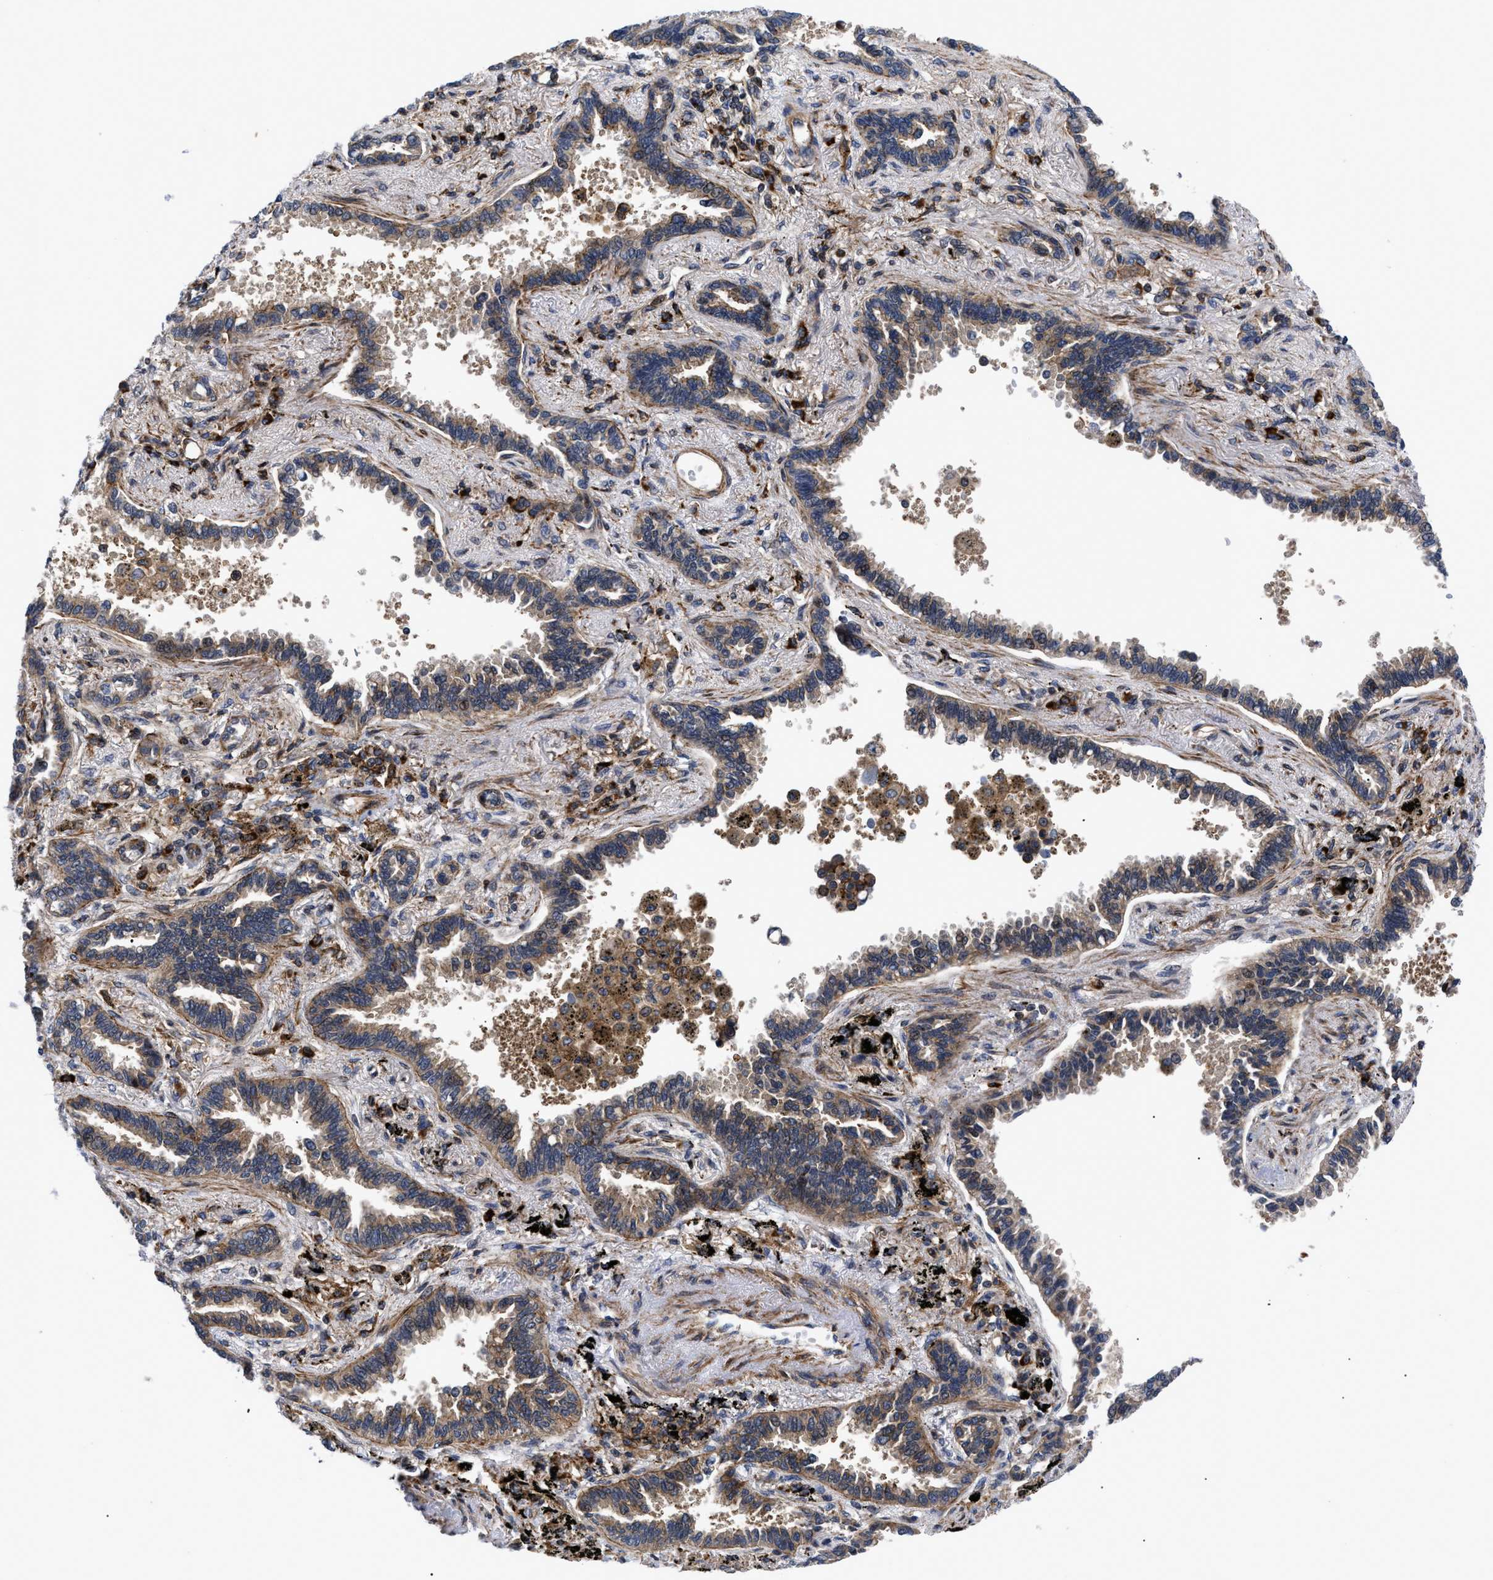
{"staining": {"intensity": "strong", "quantity": "25%-75%", "location": "cytoplasmic/membranous"}, "tissue": "lung cancer", "cell_type": "Tumor cells", "image_type": "cancer", "snomed": [{"axis": "morphology", "description": "Normal tissue, NOS"}, {"axis": "morphology", "description": "Adenocarcinoma, NOS"}, {"axis": "topography", "description": "Lung"}], "caption": "Lung adenocarcinoma stained with DAB immunohistochemistry reveals high levels of strong cytoplasmic/membranous staining in about 25%-75% of tumor cells.", "gene": "SPAST", "patient": {"sex": "male", "age": 59}}